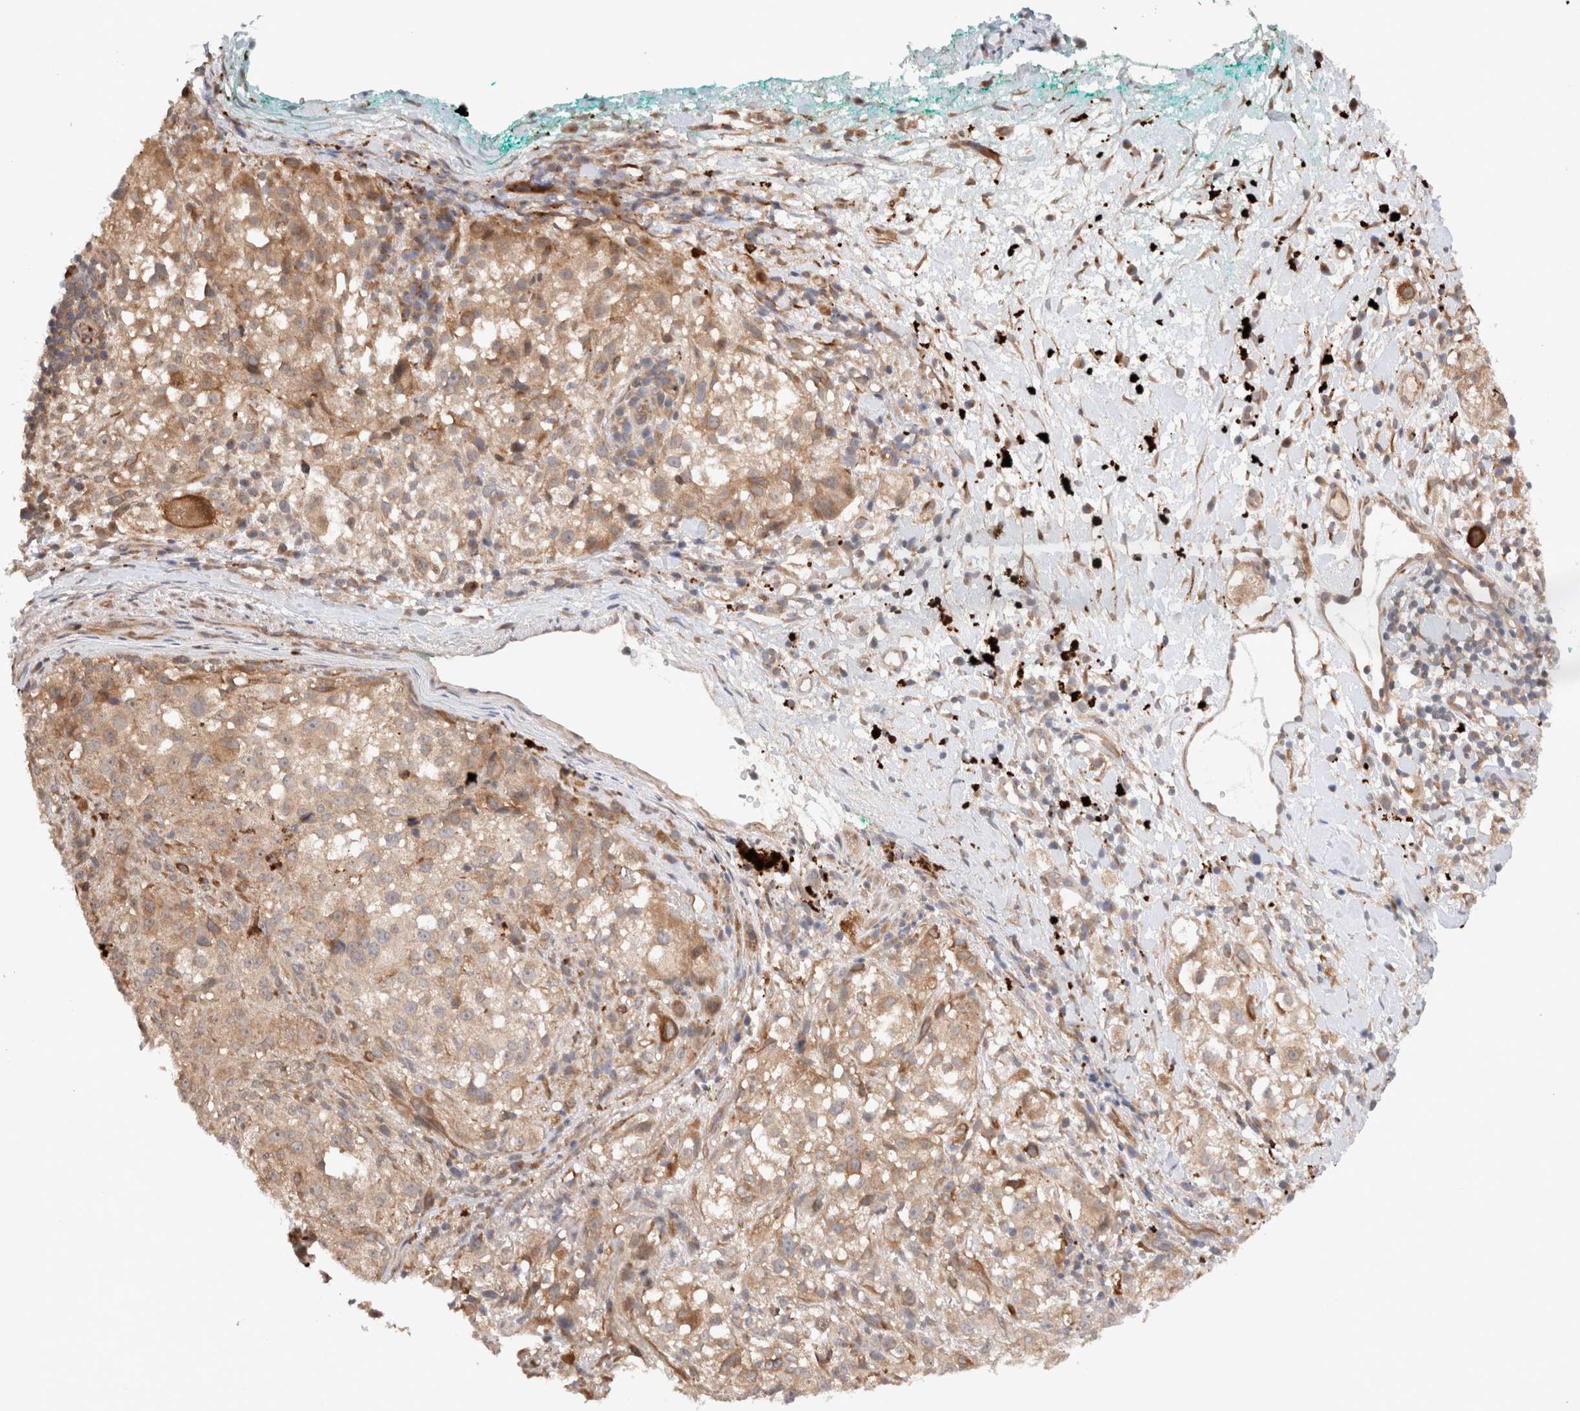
{"staining": {"intensity": "moderate", "quantity": ">75%", "location": "cytoplasmic/membranous"}, "tissue": "melanoma", "cell_type": "Tumor cells", "image_type": "cancer", "snomed": [{"axis": "morphology", "description": "Necrosis, NOS"}, {"axis": "morphology", "description": "Malignant melanoma, NOS"}, {"axis": "topography", "description": "Skin"}], "caption": "Melanoma stained with a brown dye reveals moderate cytoplasmic/membranous positive staining in about >75% of tumor cells.", "gene": "KLHL20", "patient": {"sex": "female", "age": 87}}